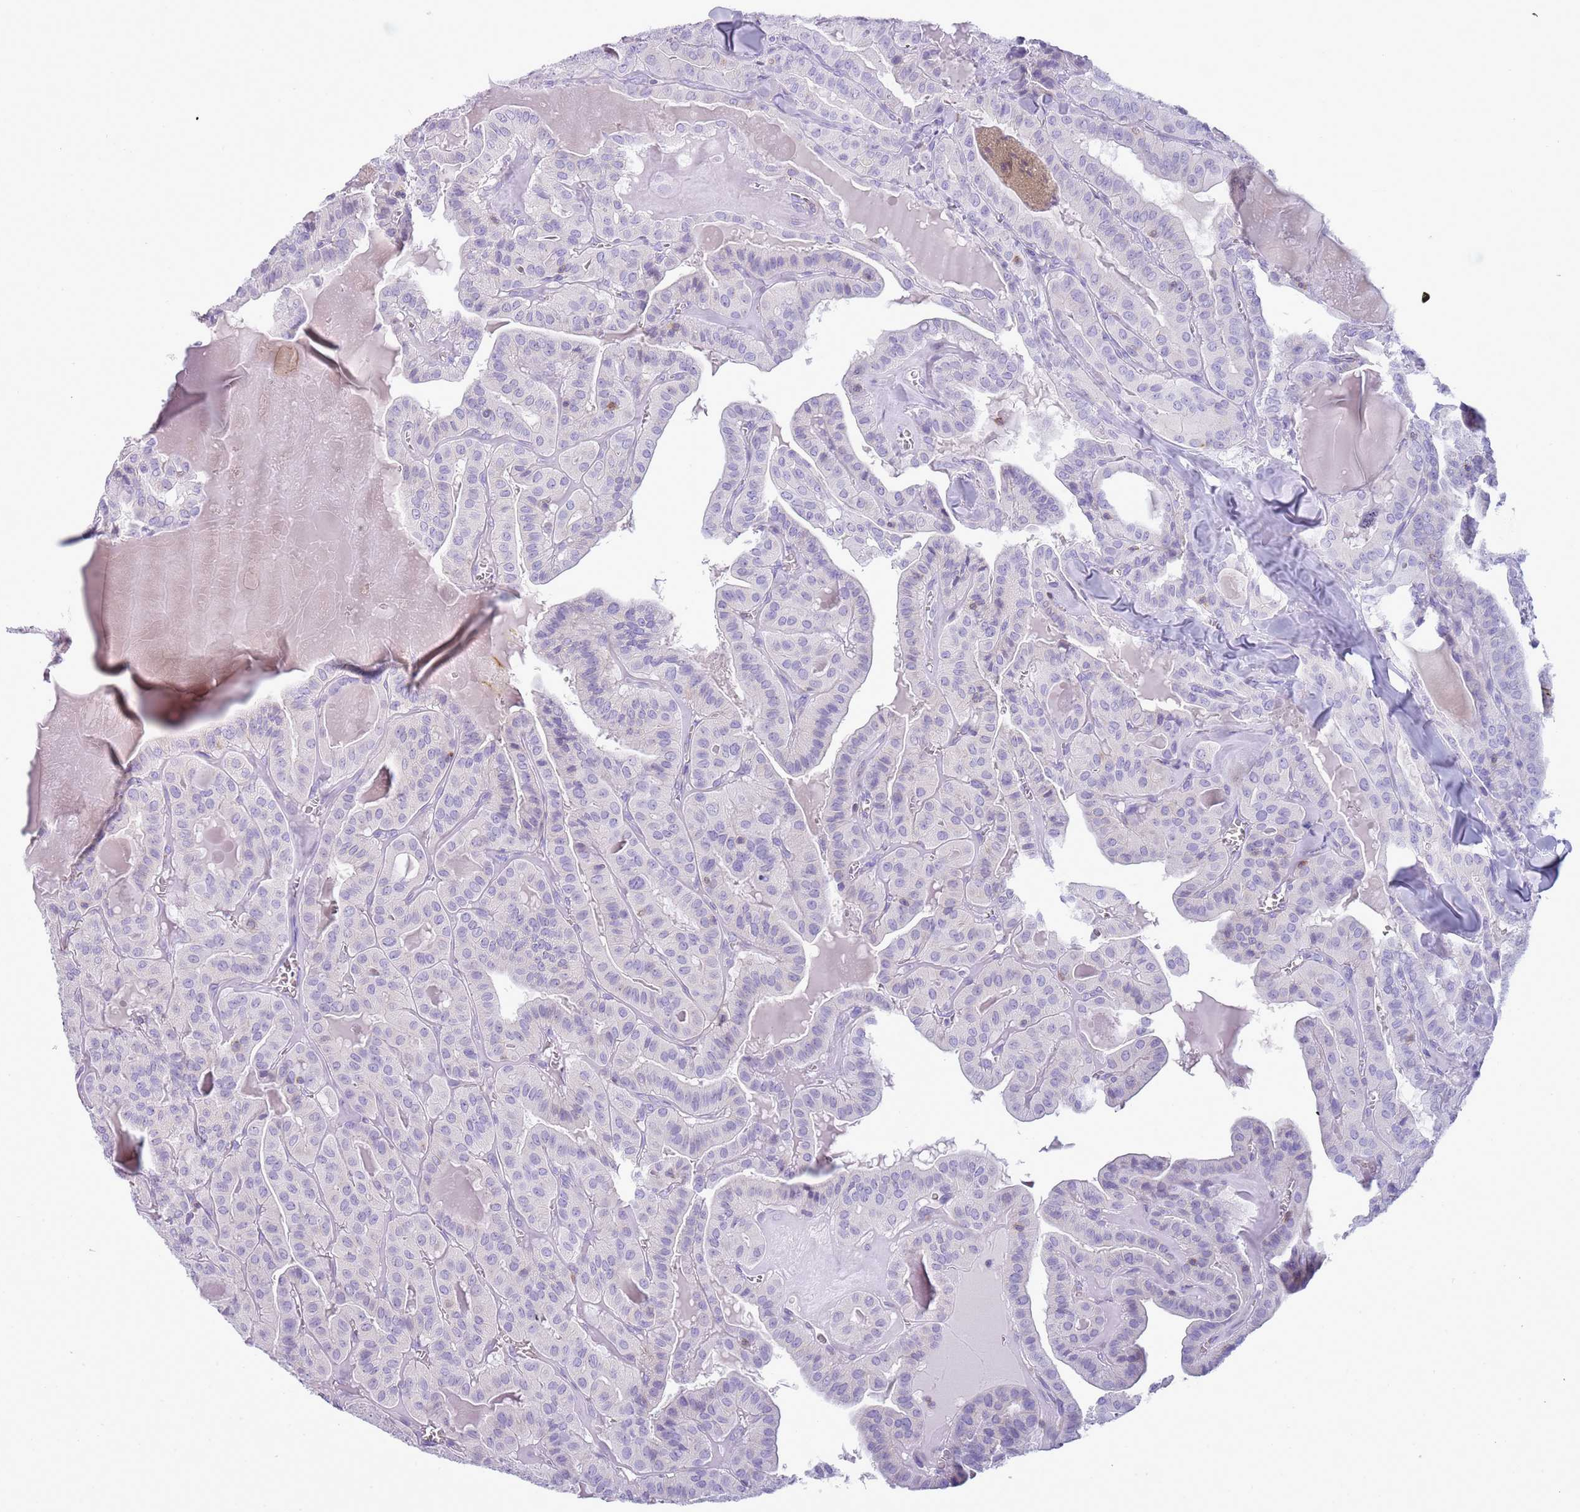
{"staining": {"intensity": "negative", "quantity": "none", "location": "none"}, "tissue": "thyroid cancer", "cell_type": "Tumor cells", "image_type": "cancer", "snomed": [{"axis": "morphology", "description": "Papillary adenocarcinoma, NOS"}, {"axis": "topography", "description": "Thyroid gland"}], "caption": "The micrograph shows no staining of tumor cells in thyroid cancer.", "gene": "NBPF20", "patient": {"sex": "male", "age": 52}}